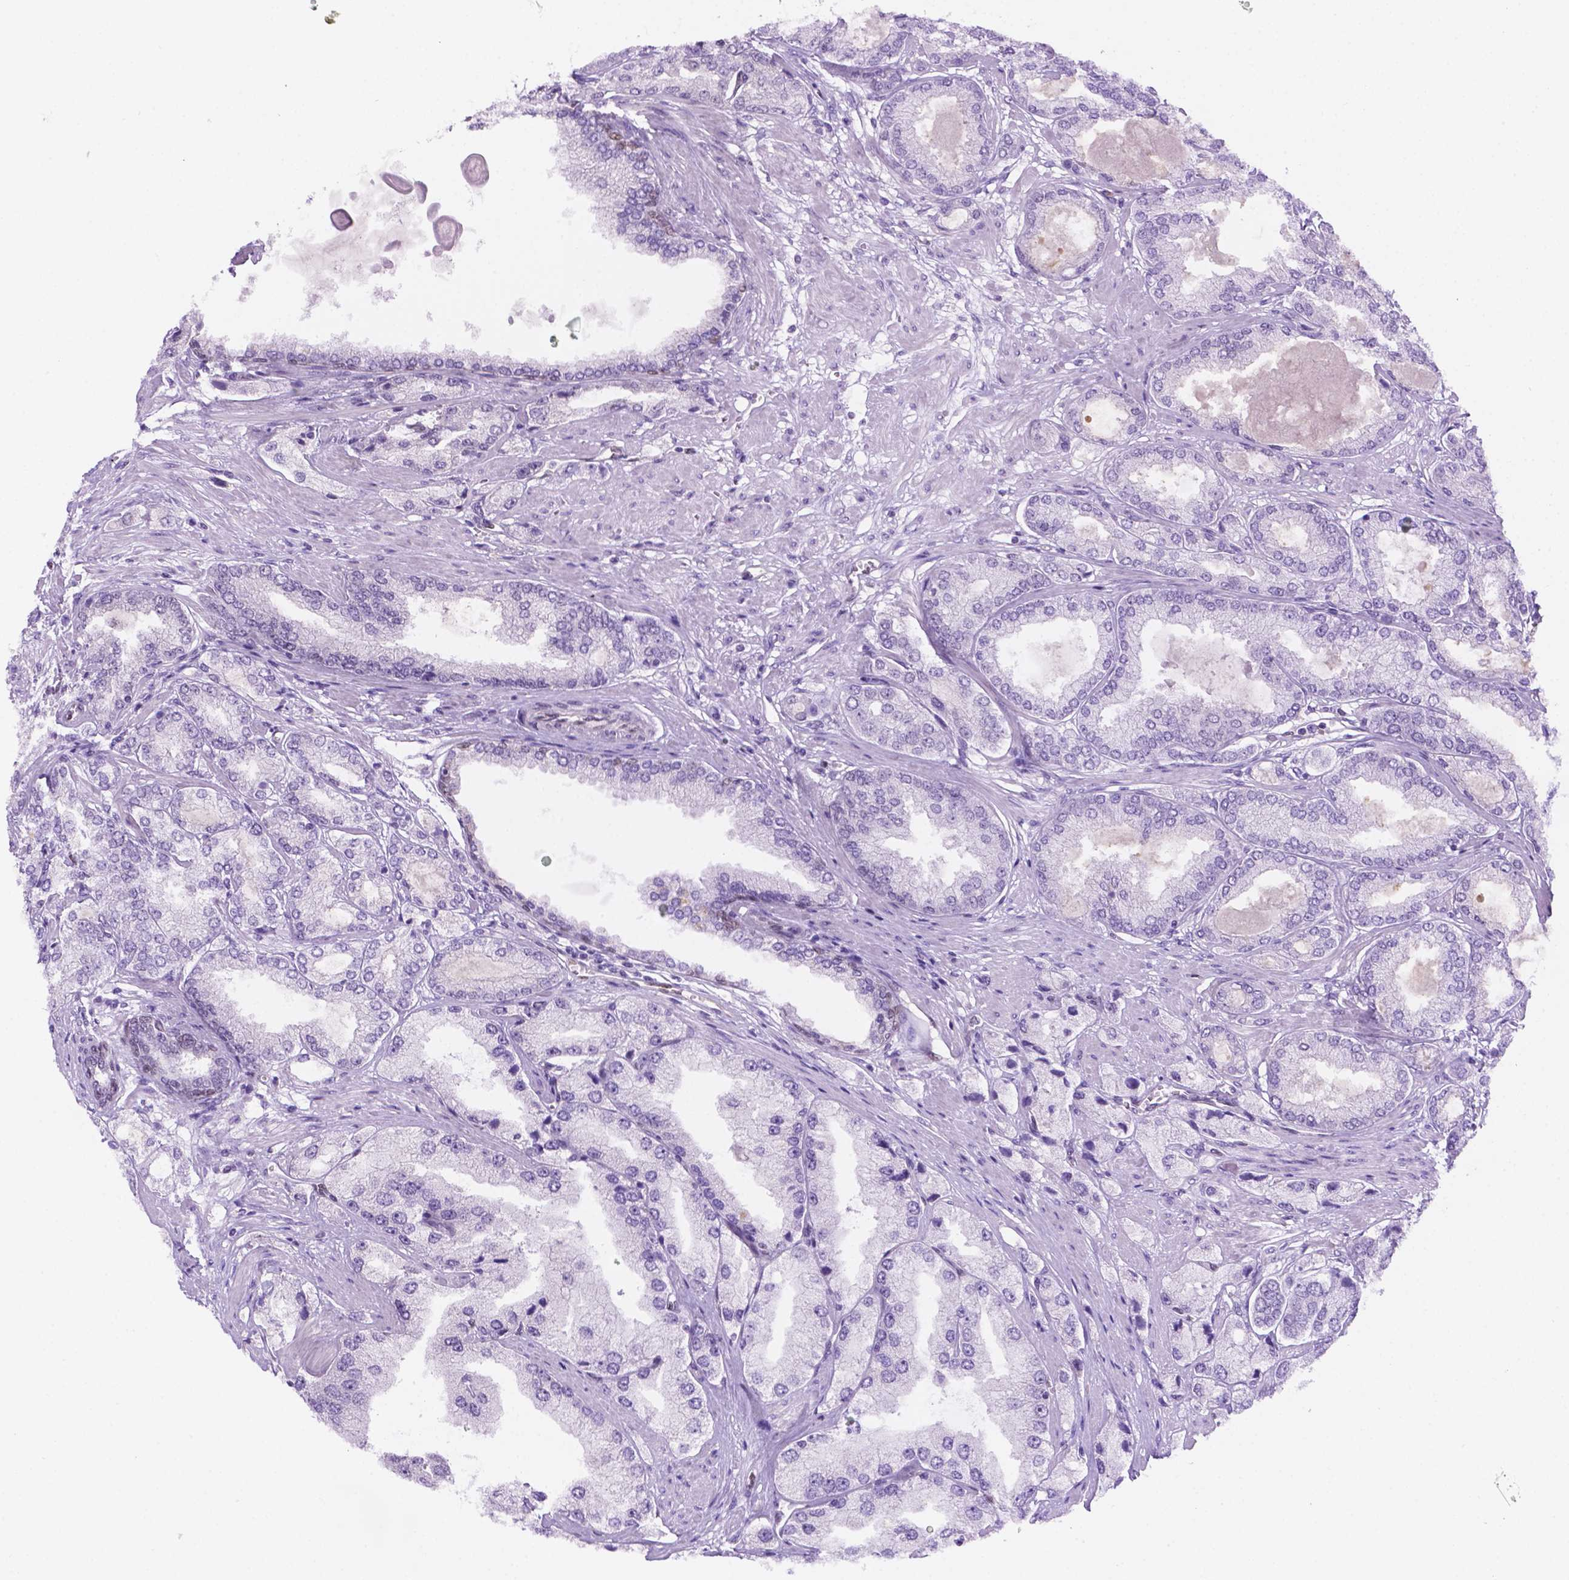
{"staining": {"intensity": "negative", "quantity": "none", "location": "none"}, "tissue": "prostate cancer", "cell_type": "Tumor cells", "image_type": "cancer", "snomed": [{"axis": "morphology", "description": "Adenocarcinoma, High grade"}, {"axis": "topography", "description": "Prostate"}], "caption": "High magnification brightfield microscopy of prostate cancer stained with DAB (brown) and counterstained with hematoxylin (blue): tumor cells show no significant expression.", "gene": "ERF", "patient": {"sex": "male", "age": 68}}